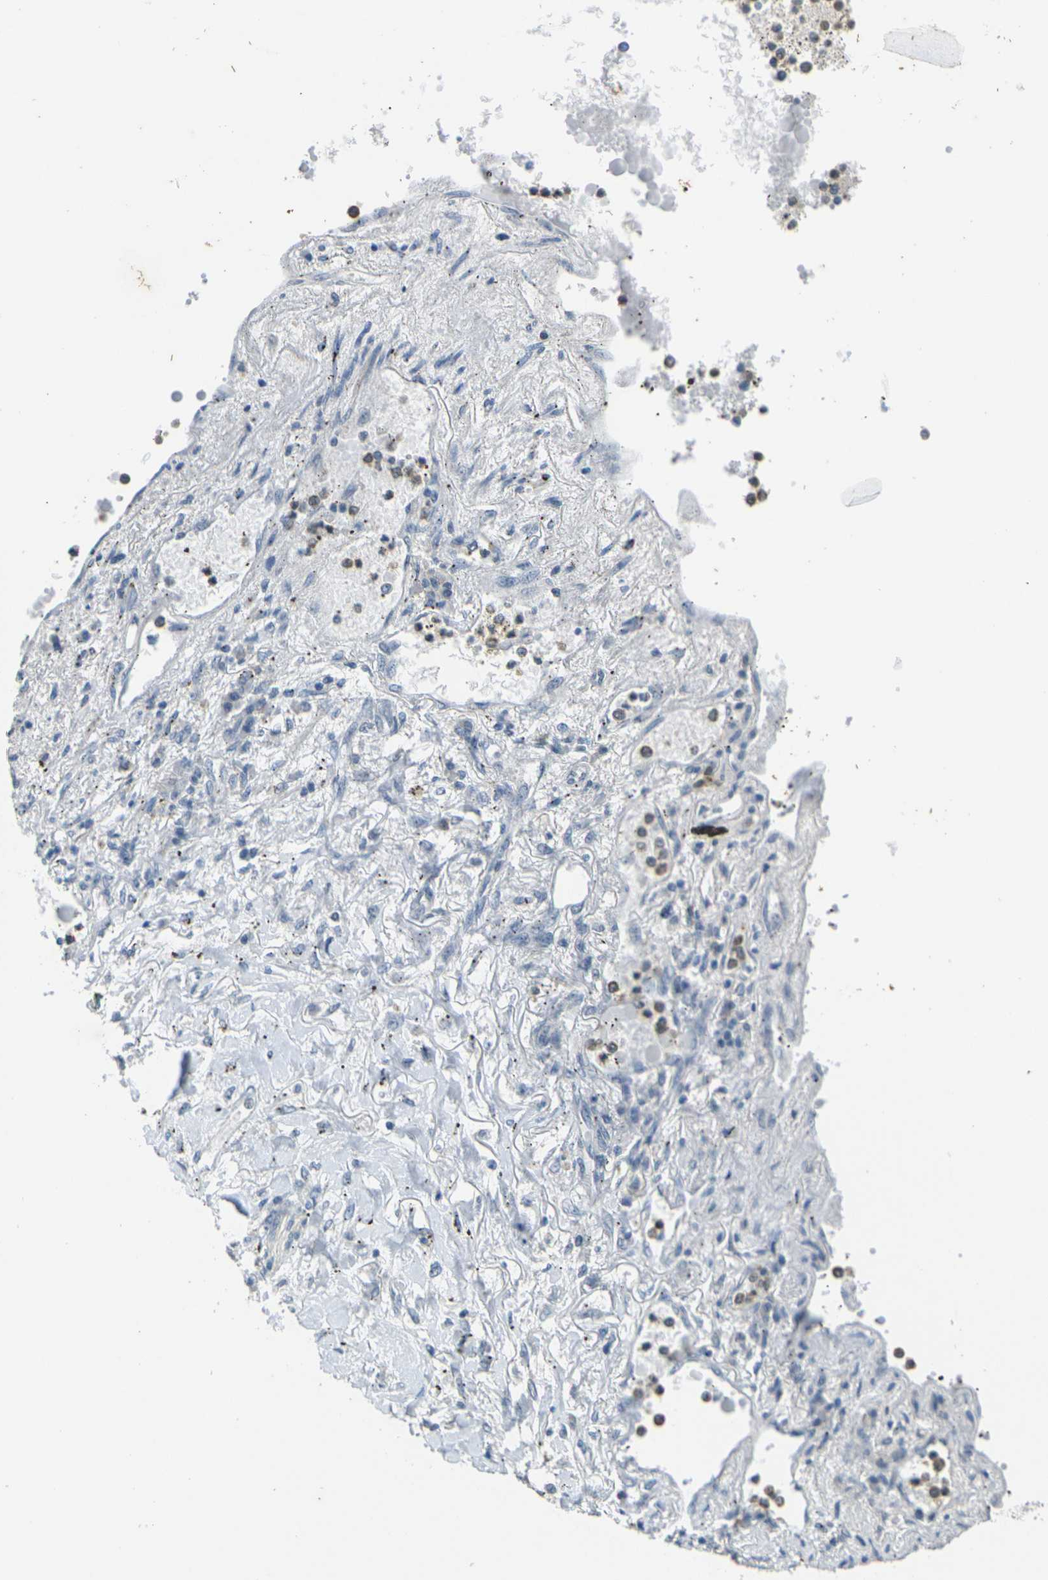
{"staining": {"intensity": "negative", "quantity": "none", "location": "none"}, "tissue": "lung cancer", "cell_type": "Tumor cells", "image_type": "cancer", "snomed": [{"axis": "morphology", "description": "Adenocarcinoma, NOS"}, {"axis": "topography", "description": "Lung"}], "caption": "Human lung cancer (adenocarcinoma) stained for a protein using immunohistochemistry reveals no positivity in tumor cells.", "gene": "SPTBN2", "patient": {"sex": "male", "age": 49}}